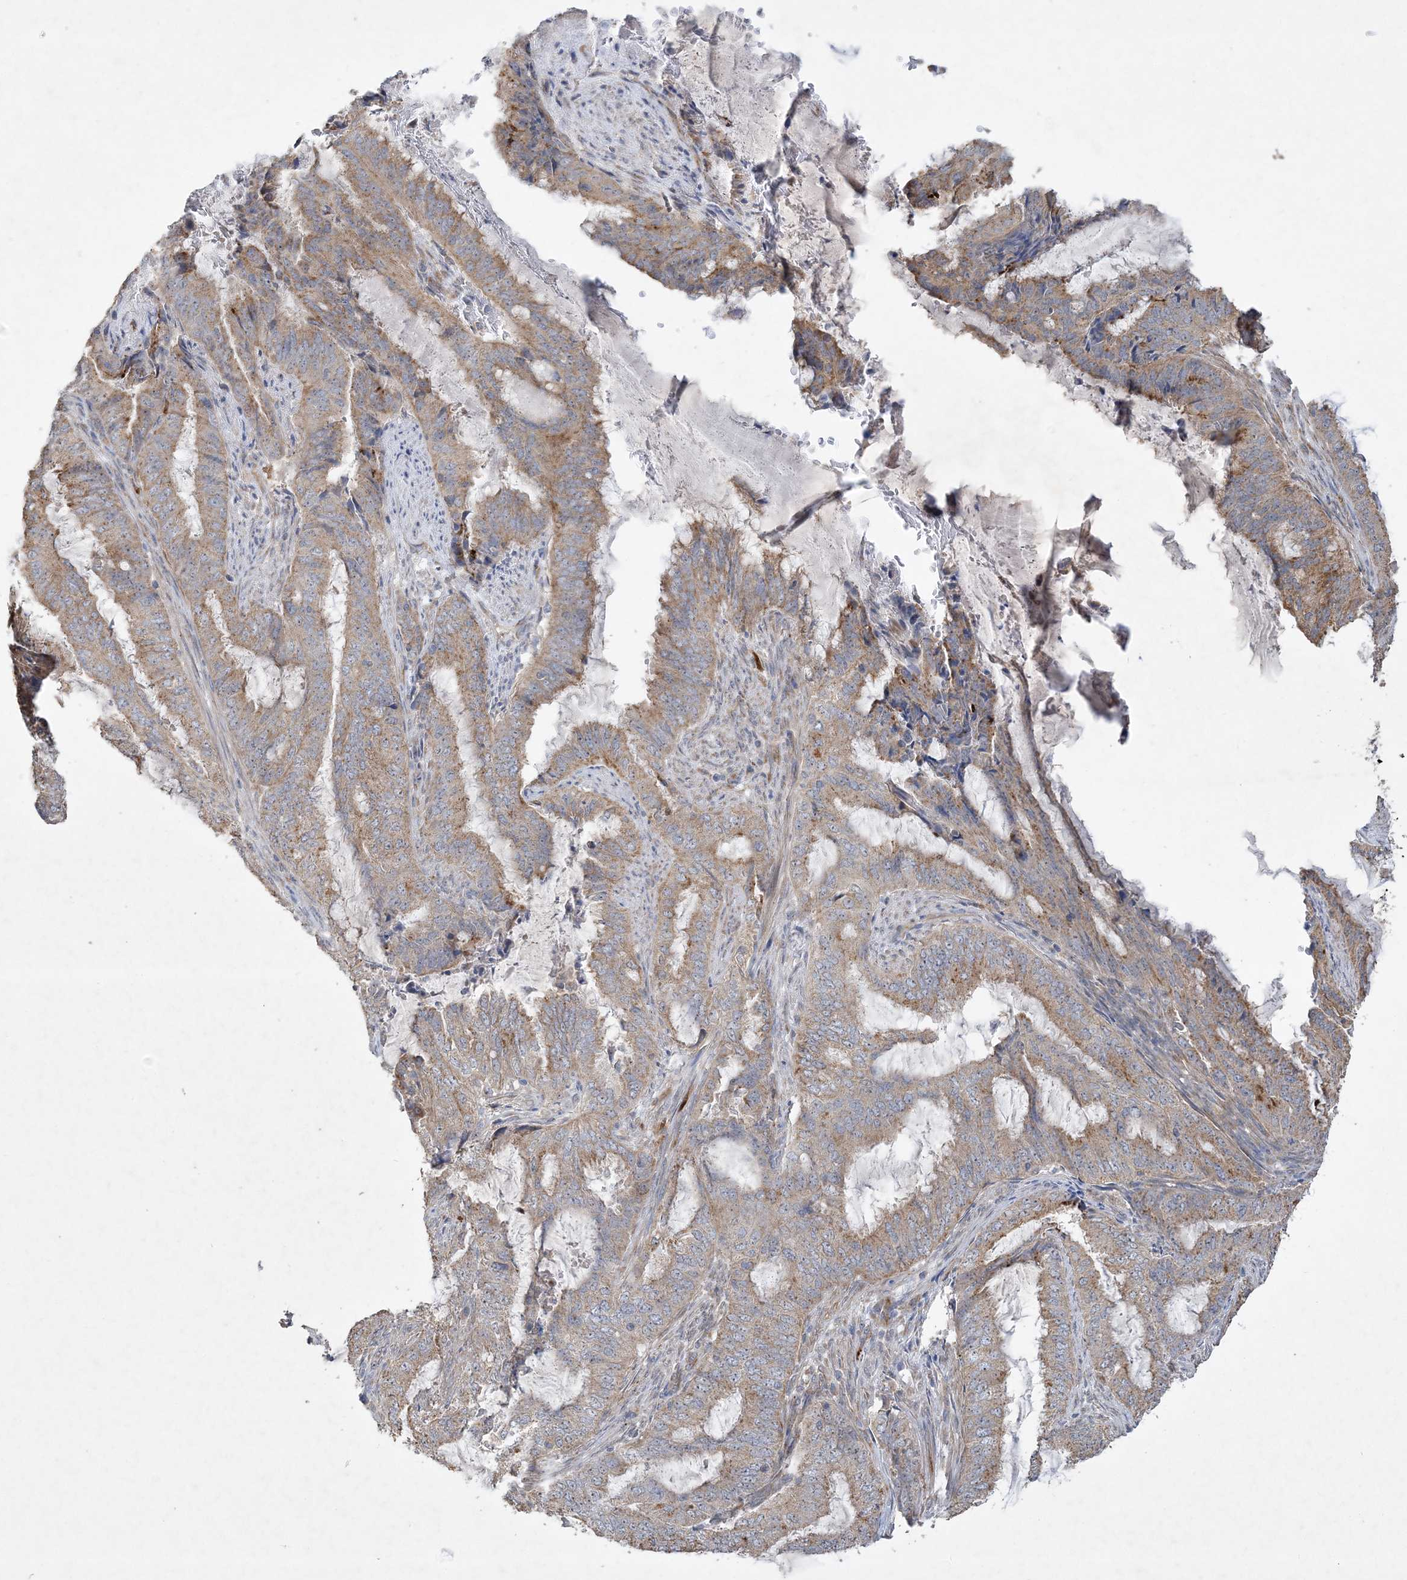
{"staining": {"intensity": "weak", "quantity": ">75%", "location": "cytoplasmic/membranous"}, "tissue": "endometrial cancer", "cell_type": "Tumor cells", "image_type": "cancer", "snomed": [{"axis": "morphology", "description": "Adenocarcinoma, NOS"}, {"axis": "topography", "description": "Endometrium"}], "caption": "Immunohistochemical staining of endometrial cancer reveals low levels of weak cytoplasmic/membranous positivity in approximately >75% of tumor cells.", "gene": "FEZ2", "patient": {"sex": "female", "age": 51}}